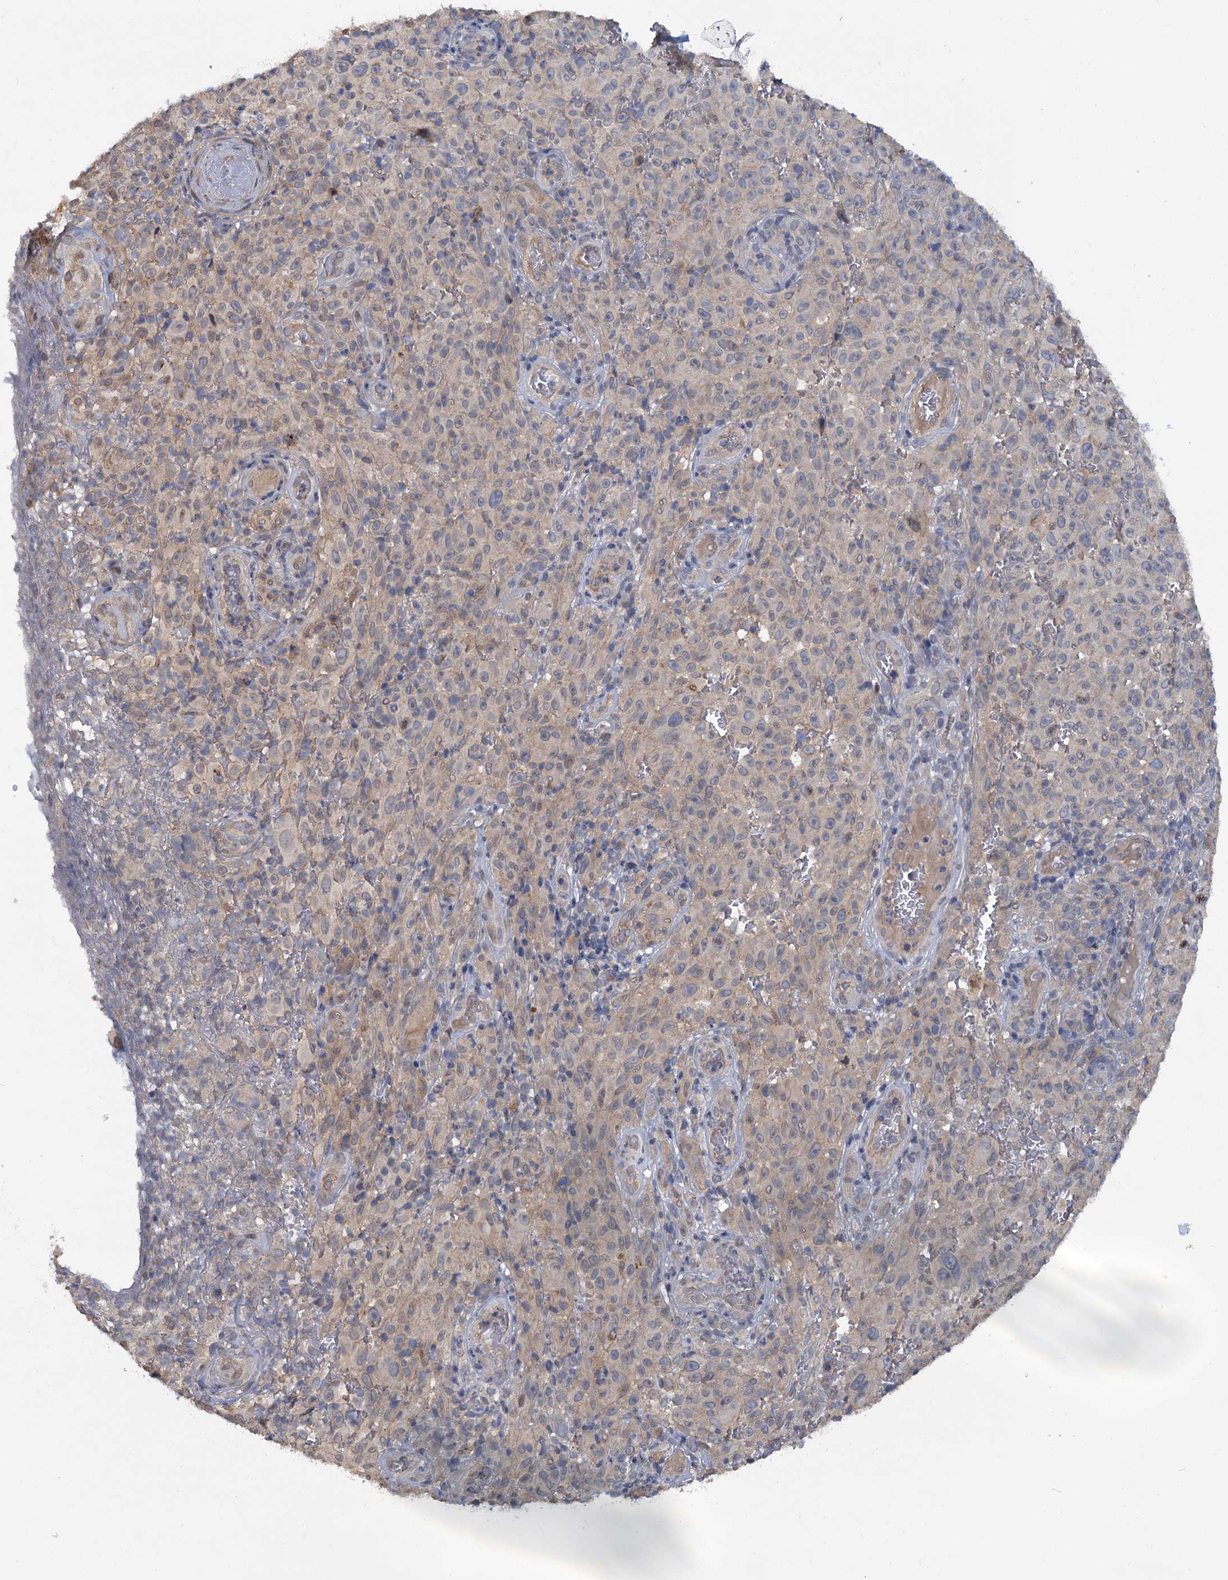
{"staining": {"intensity": "negative", "quantity": "none", "location": "none"}, "tissue": "melanoma", "cell_type": "Tumor cells", "image_type": "cancer", "snomed": [{"axis": "morphology", "description": "Malignant melanoma, NOS"}, {"axis": "topography", "description": "Skin"}], "caption": "Tumor cells are negative for brown protein staining in melanoma.", "gene": "ZNF324", "patient": {"sex": "female", "age": 82}}